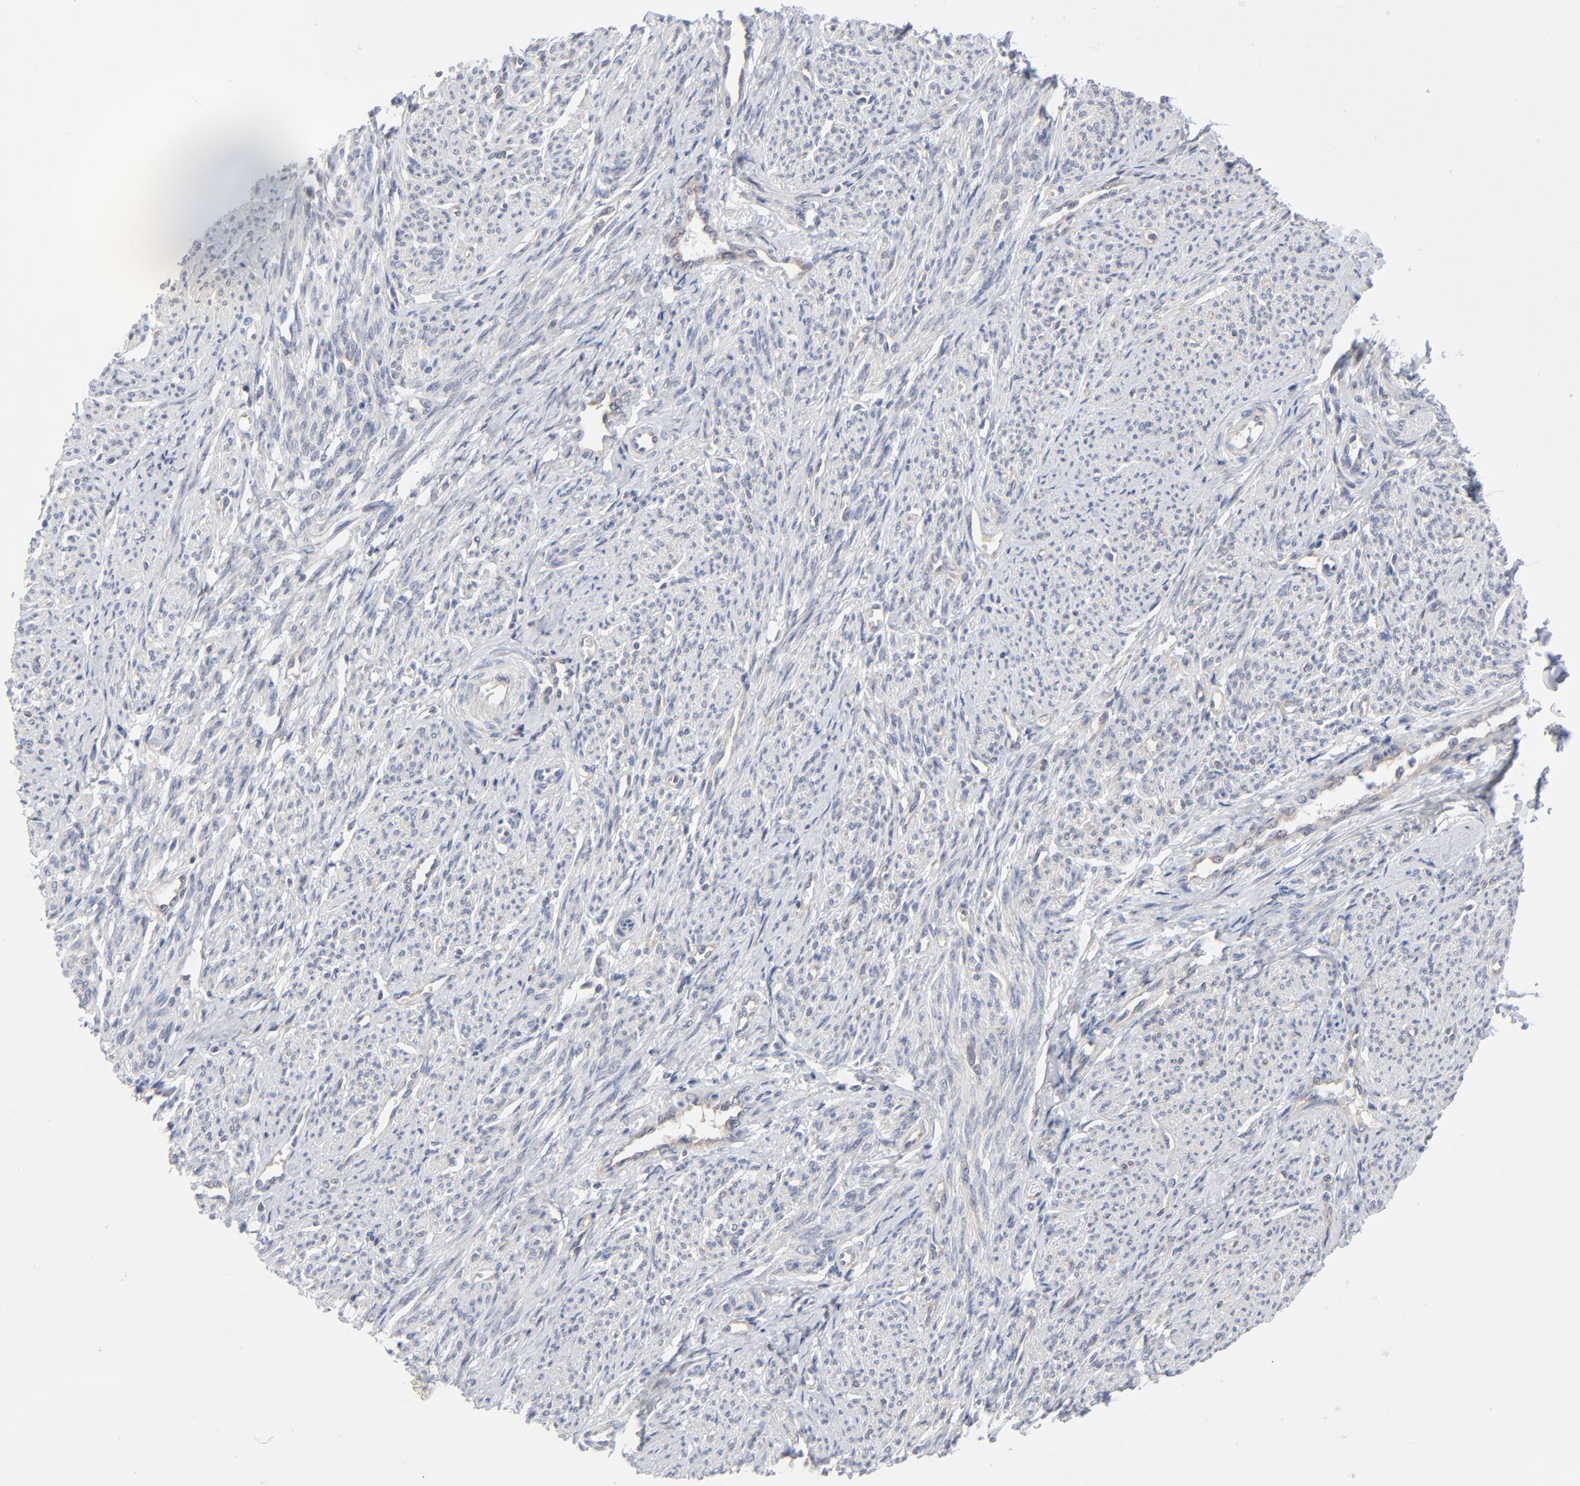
{"staining": {"intensity": "negative", "quantity": "none", "location": "none"}, "tissue": "smooth muscle", "cell_type": "Smooth muscle cells", "image_type": "normal", "snomed": [{"axis": "morphology", "description": "Normal tissue, NOS"}, {"axis": "topography", "description": "Smooth muscle"}], "caption": "Immunohistochemistry (IHC) of normal human smooth muscle demonstrates no staining in smooth muscle cells. (DAB (3,3'-diaminobenzidine) immunohistochemistry visualized using brightfield microscopy, high magnification).", "gene": "RPS6KB1", "patient": {"sex": "female", "age": 65}}